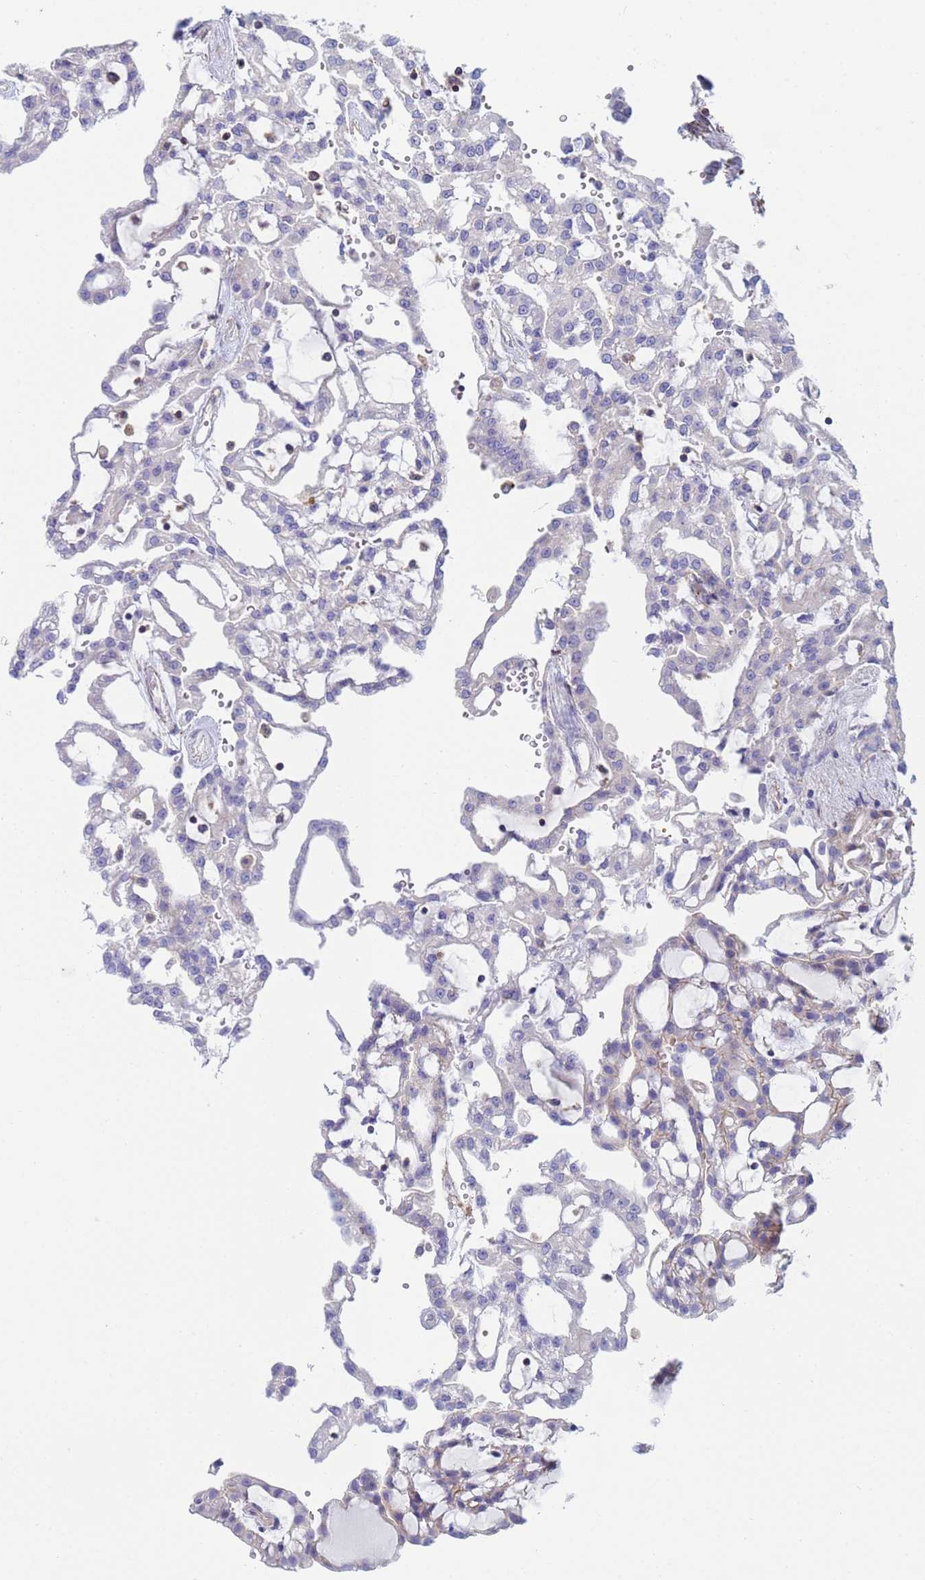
{"staining": {"intensity": "weak", "quantity": "<25%", "location": "cytoplasmic/membranous"}, "tissue": "renal cancer", "cell_type": "Tumor cells", "image_type": "cancer", "snomed": [{"axis": "morphology", "description": "Adenocarcinoma, NOS"}, {"axis": "topography", "description": "Kidney"}], "caption": "Immunohistochemical staining of human renal cancer demonstrates no significant expression in tumor cells. (Immunohistochemistry, brightfield microscopy, high magnification).", "gene": "ZNG1B", "patient": {"sex": "male", "age": 63}}